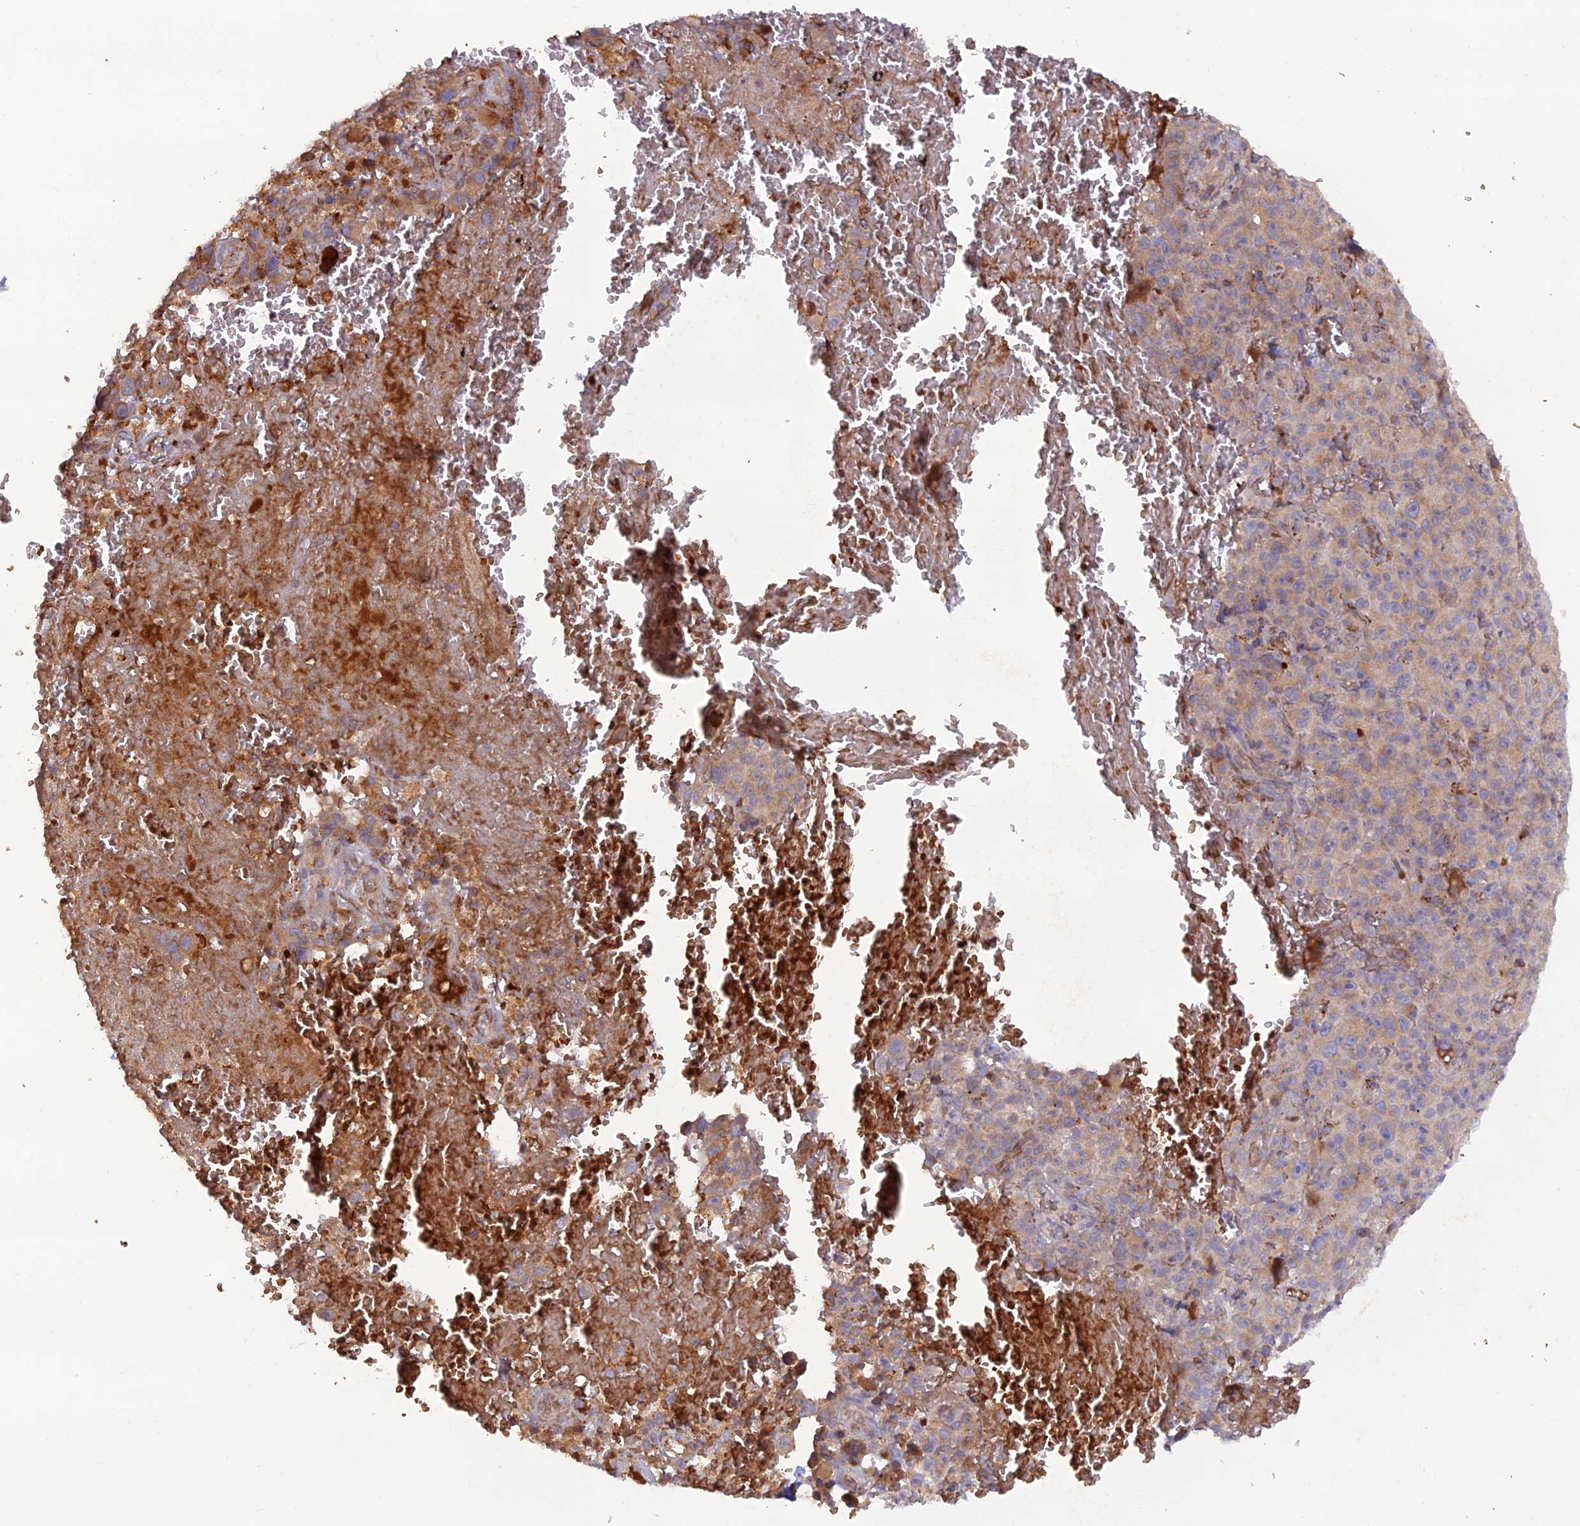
{"staining": {"intensity": "weak", "quantity": "25%-75%", "location": "cytoplasmic/membranous"}, "tissue": "melanoma", "cell_type": "Tumor cells", "image_type": "cancer", "snomed": [{"axis": "morphology", "description": "Malignant melanoma, NOS"}, {"axis": "topography", "description": "Skin"}], "caption": "Protein staining reveals weak cytoplasmic/membranous staining in approximately 25%-75% of tumor cells in melanoma. (Stains: DAB (3,3'-diaminobenzidine) in brown, nuclei in blue, Microscopy: brightfield microscopy at high magnification).", "gene": "GMCL1", "patient": {"sex": "female", "age": 82}}